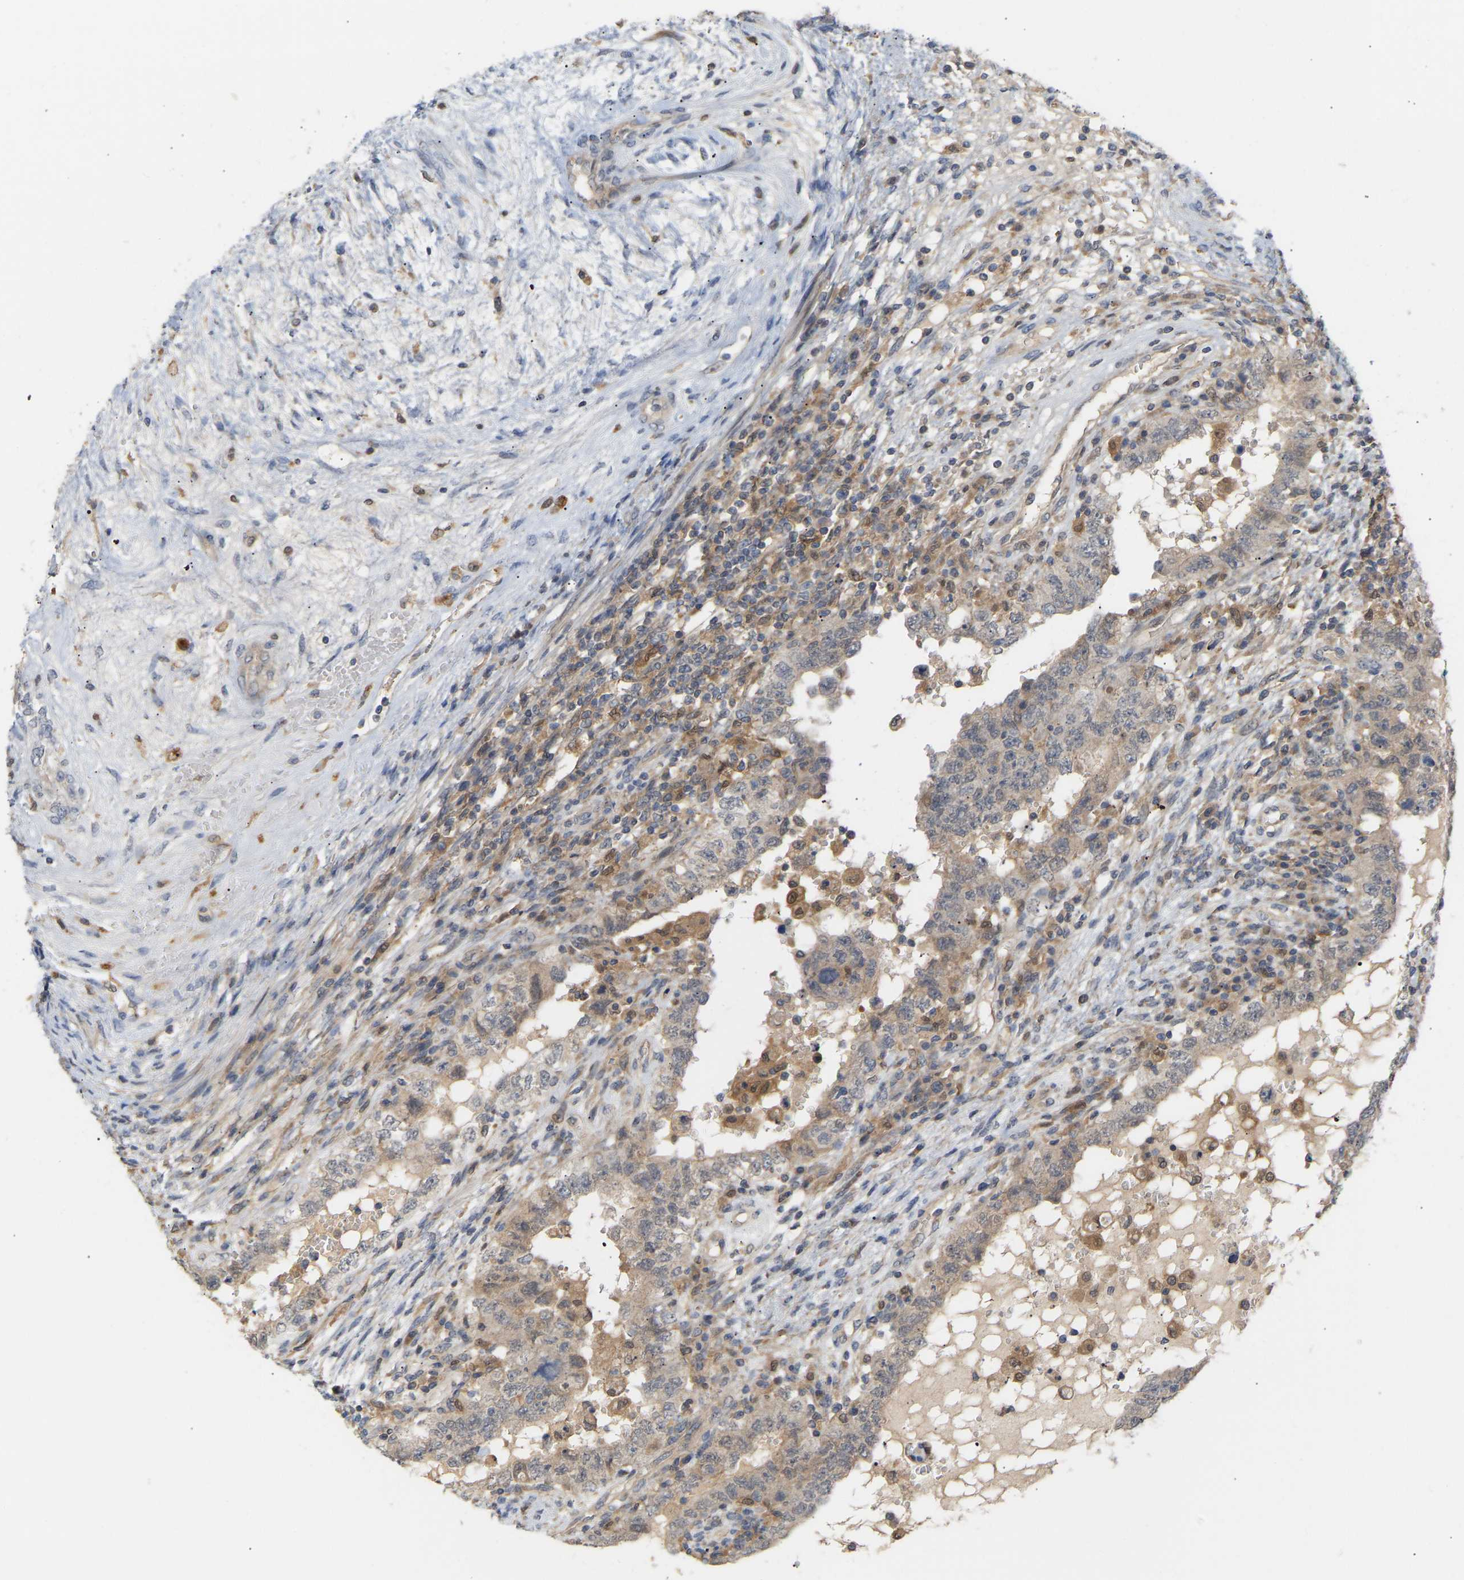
{"staining": {"intensity": "weak", "quantity": "<25%", "location": "cytoplasmic/membranous"}, "tissue": "testis cancer", "cell_type": "Tumor cells", "image_type": "cancer", "snomed": [{"axis": "morphology", "description": "Carcinoma, Embryonal, NOS"}, {"axis": "topography", "description": "Testis"}], "caption": "High power microscopy image of an IHC photomicrograph of testis cancer, revealing no significant staining in tumor cells. (DAB (3,3'-diaminobenzidine) immunohistochemistry (IHC) visualized using brightfield microscopy, high magnification).", "gene": "TPMT", "patient": {"sex": "male", "age": 26}}